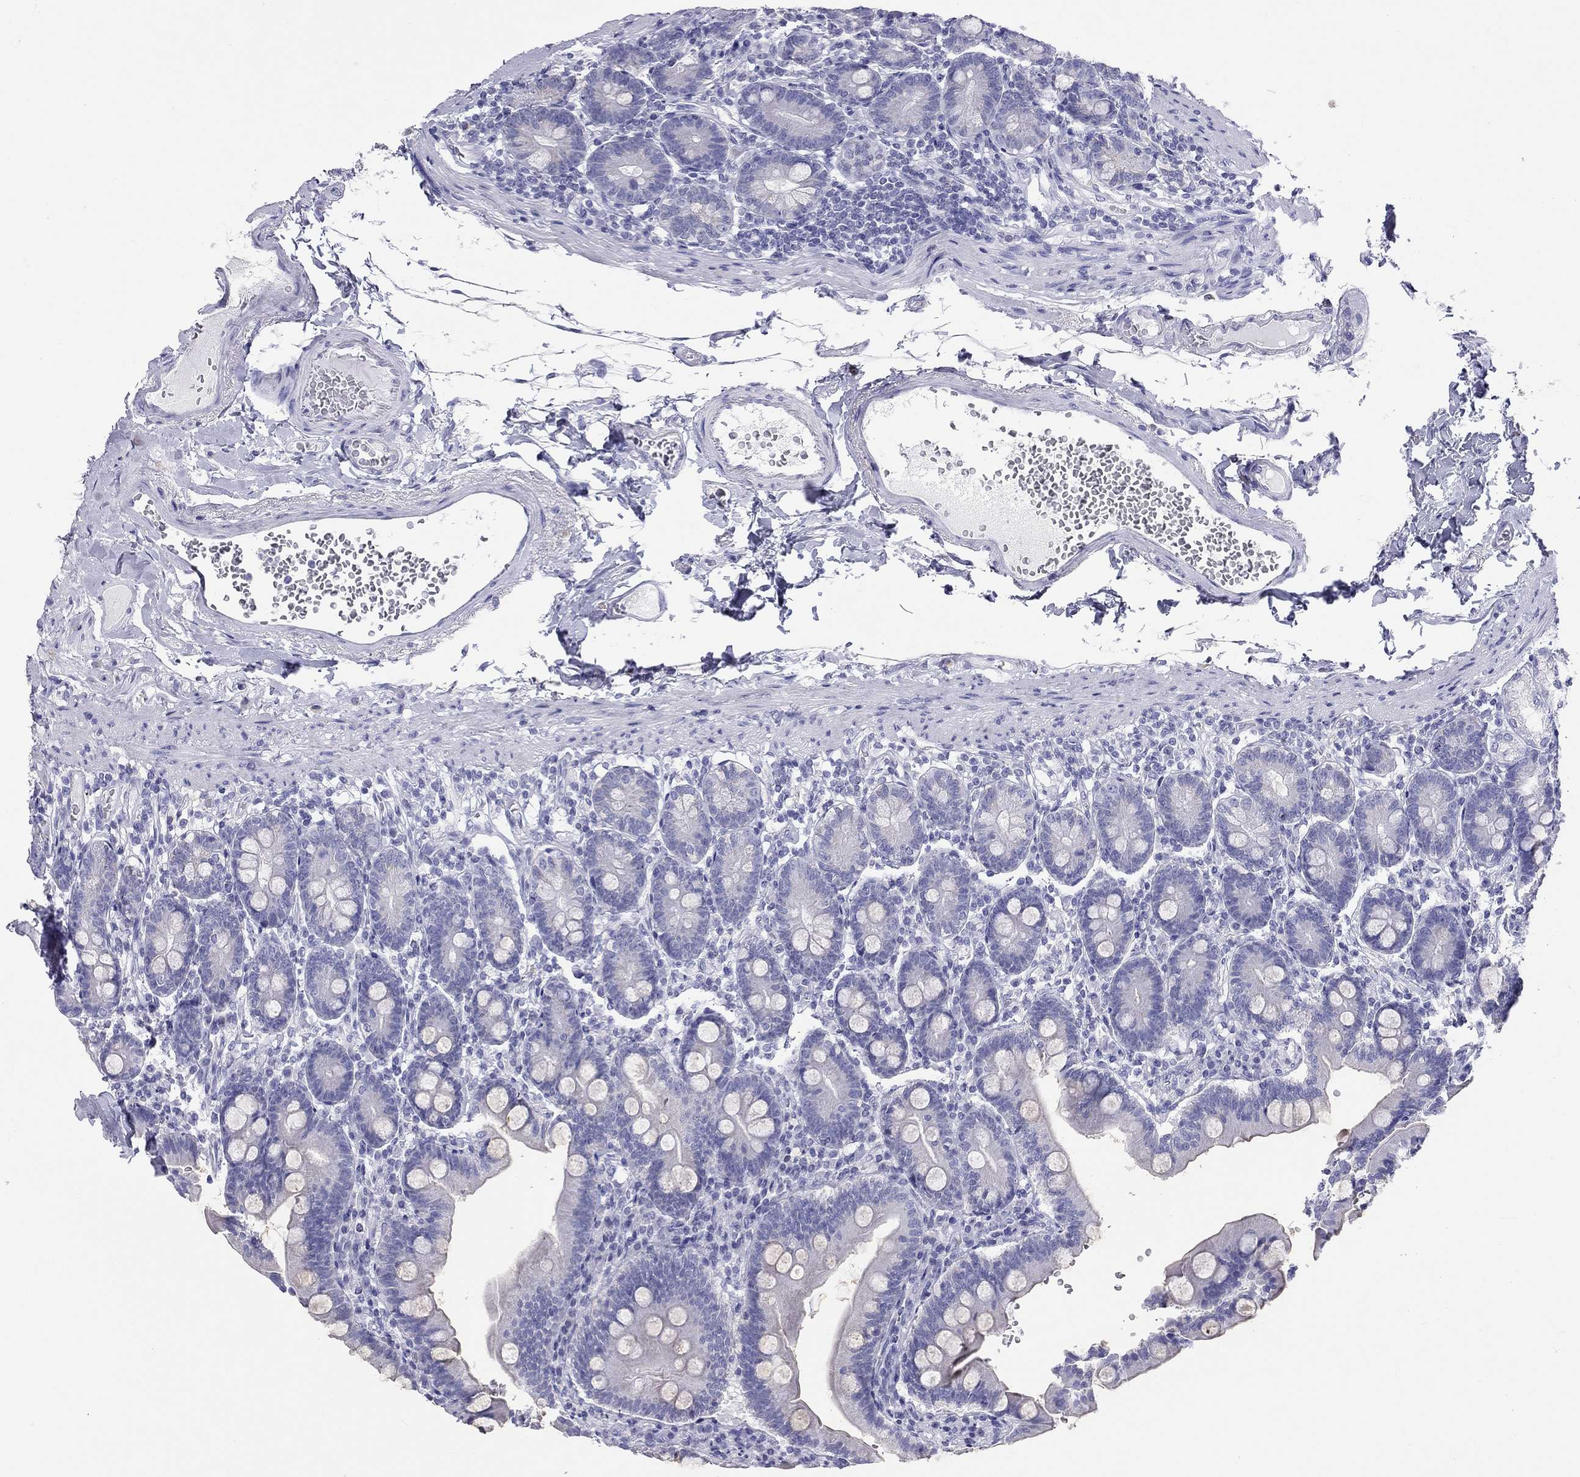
{"staining": {"intensity": "negative", "quantity": "none", "location": "none"}, "tissue": "duodenum", "cell_type": "Glandular cells", "image_type": "normal", "snomed": [{"axis": "morphology", "description": "Normal tissue, NOS"}, {"axis": "topography", "description": "Duodenum"}], "caption": "DAB immunohistochemical staining of normal duodenum demonstrates no significant expression in glandular cells.", "gene": "DPY19L2", "patient": {"sex": "female", "age": 67}}